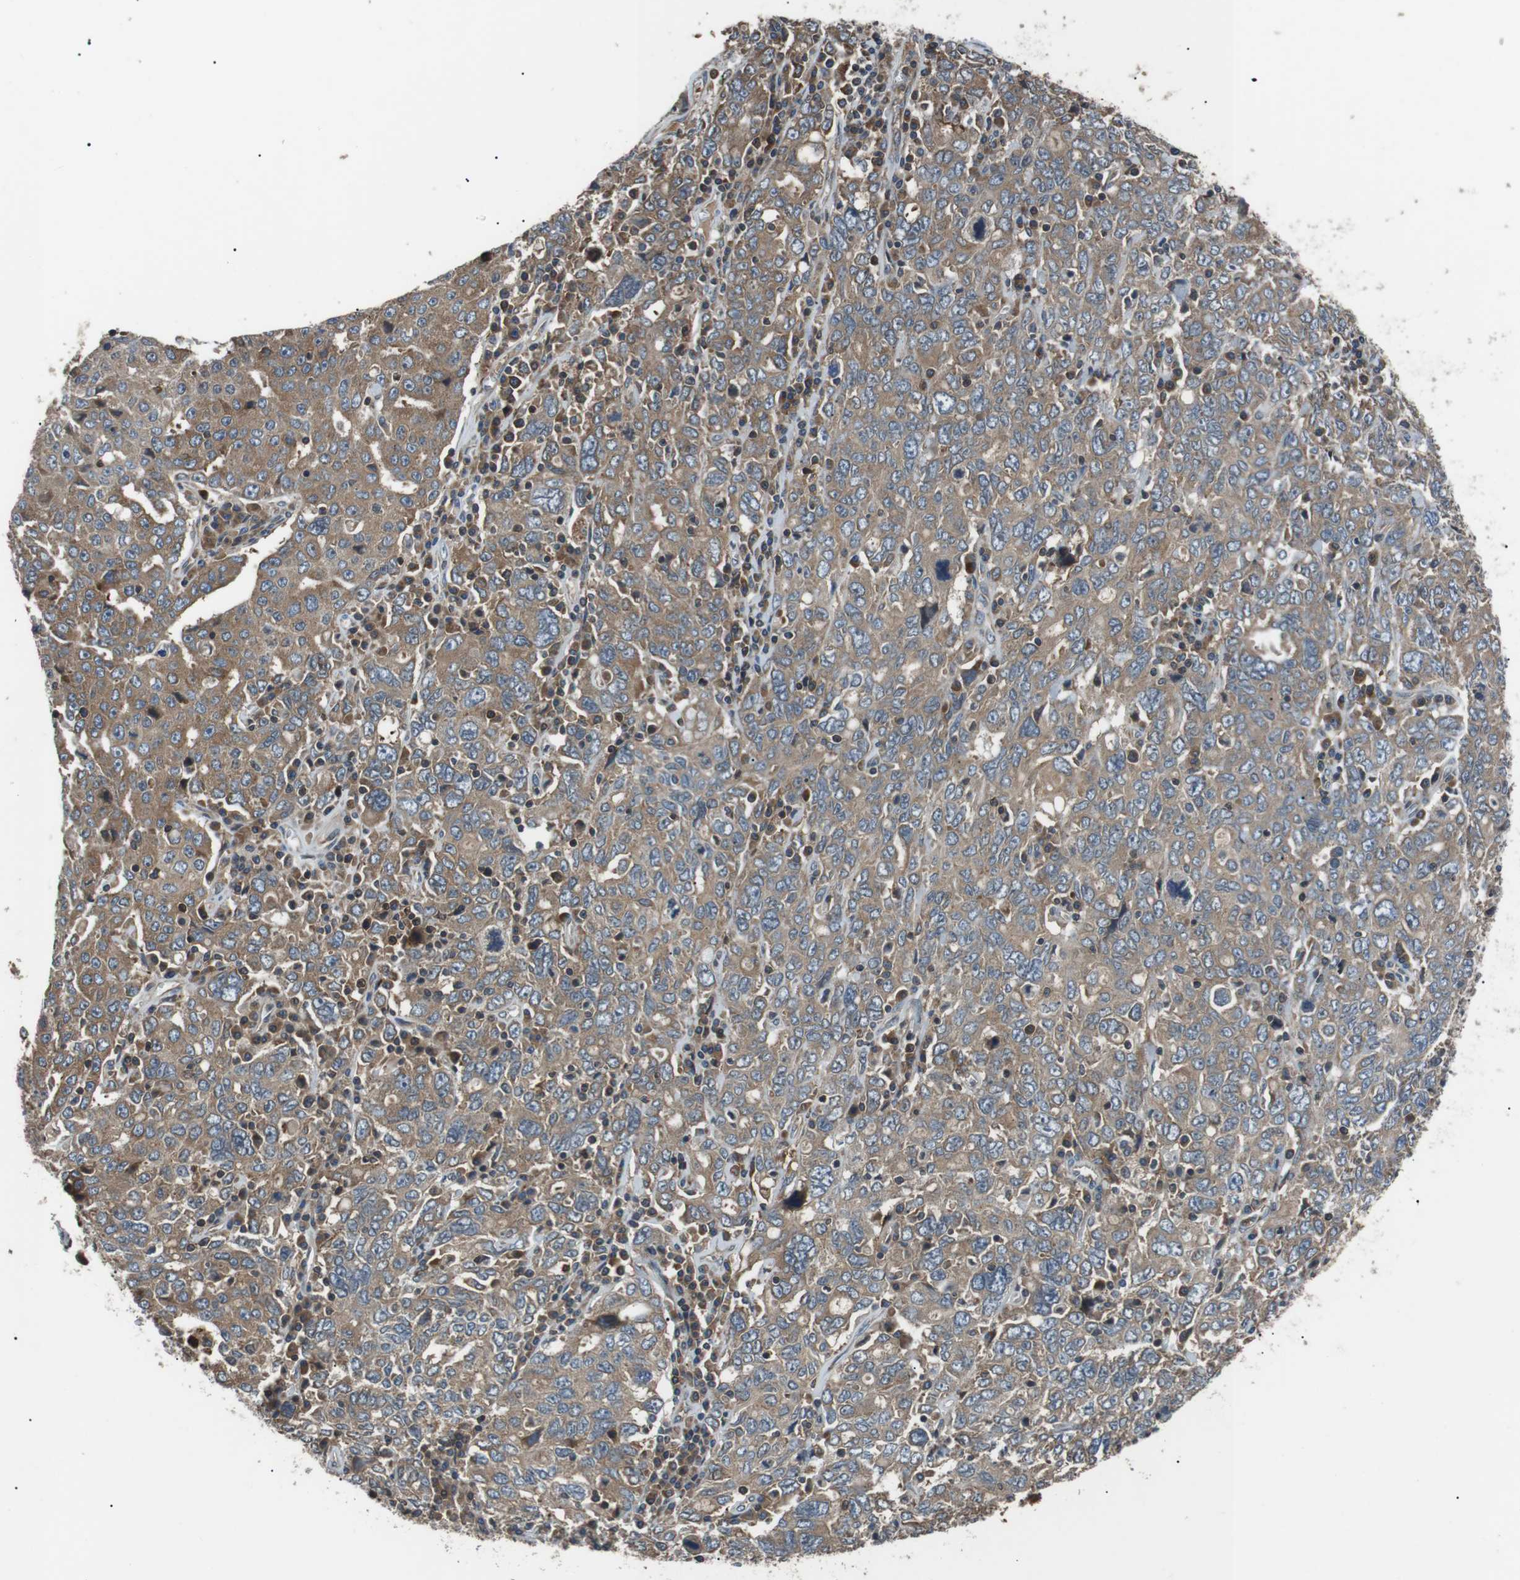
{"staining": {"intensity": "moderate", "quantity": ">75%", "location": "cytoplasmic/membranous"}, "tissue": "ovarian cancer", "cell_type": "Tumor cells", "image_type": "cancer", "snomed": [{"axis": "morphology", "description": "Carcinoma, endometroid"}, {"axis": "topography", "description": "Ovary"}], "caption": "Immunohistochemical staining of ovarian cancer displays medium levels of moderate cytoplasmic/membranous positivity in approximately >75% of tumor cells.", "gene": "GPR161", "patient": {"sex": "female", "age": 62}}